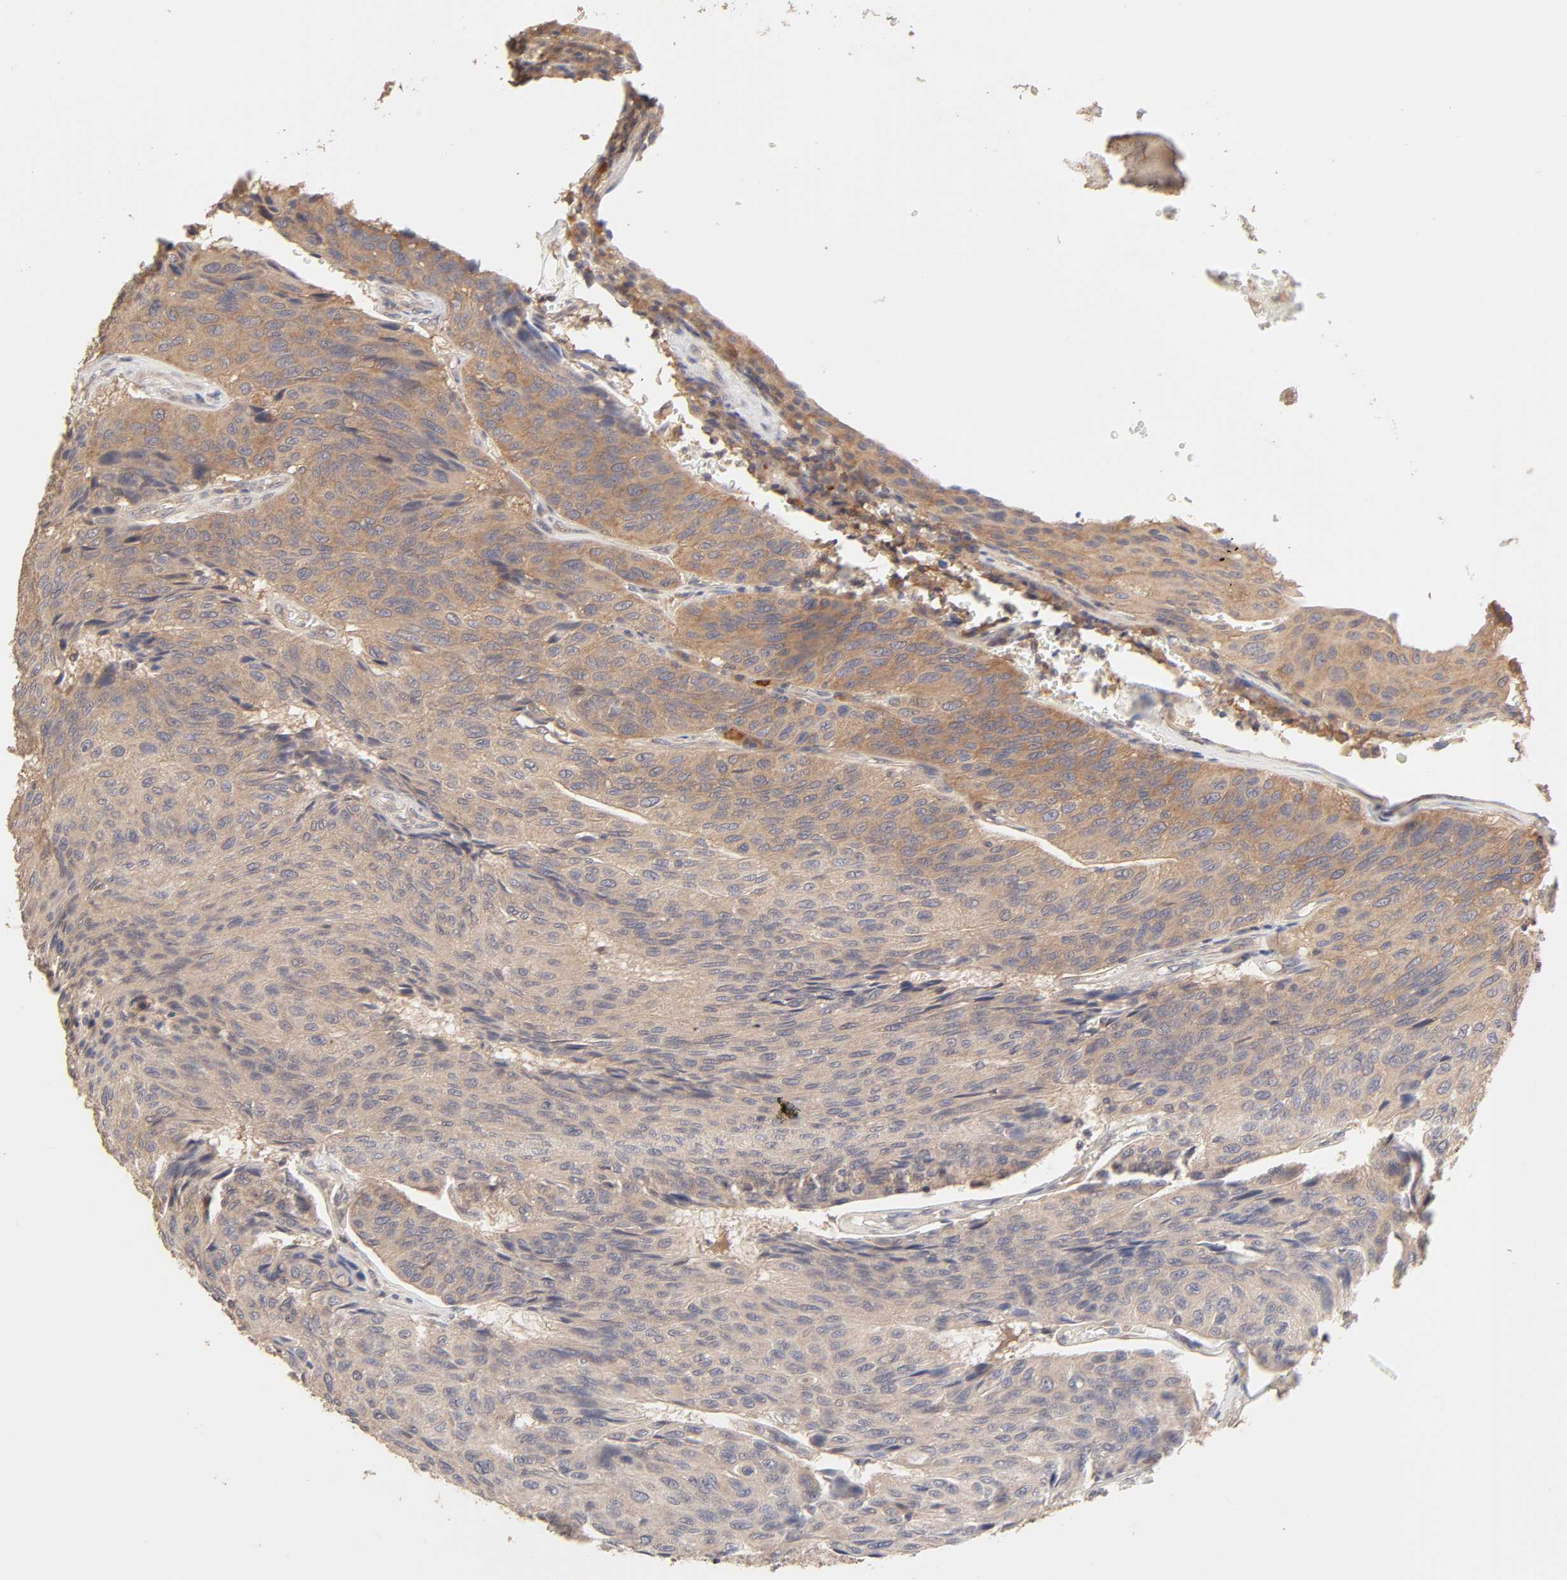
{"staining": {"intensity": "weak", "quantity": ">75%", "location": "cytoplasmic/membranous"}, "tissue": "urothelial cancer", "cell_type": "Tumor cells", "image_type": "cancer", "snomed": [{"axis": "morphology", "description": "Urothelial carcinoma, High grade"}, {"axis": "topography", "description": "Urinary bladder"}], "caption": "The immunohistochemical stain labels weak cytoplasmic/membranous positivity in tumor cells of urothelial cancer tissue. (brown staining indicates protein expression, while blue staining denotes nuclei).", "gene": "AP1G2", "patient": {"sex": "male", "age": 66}}